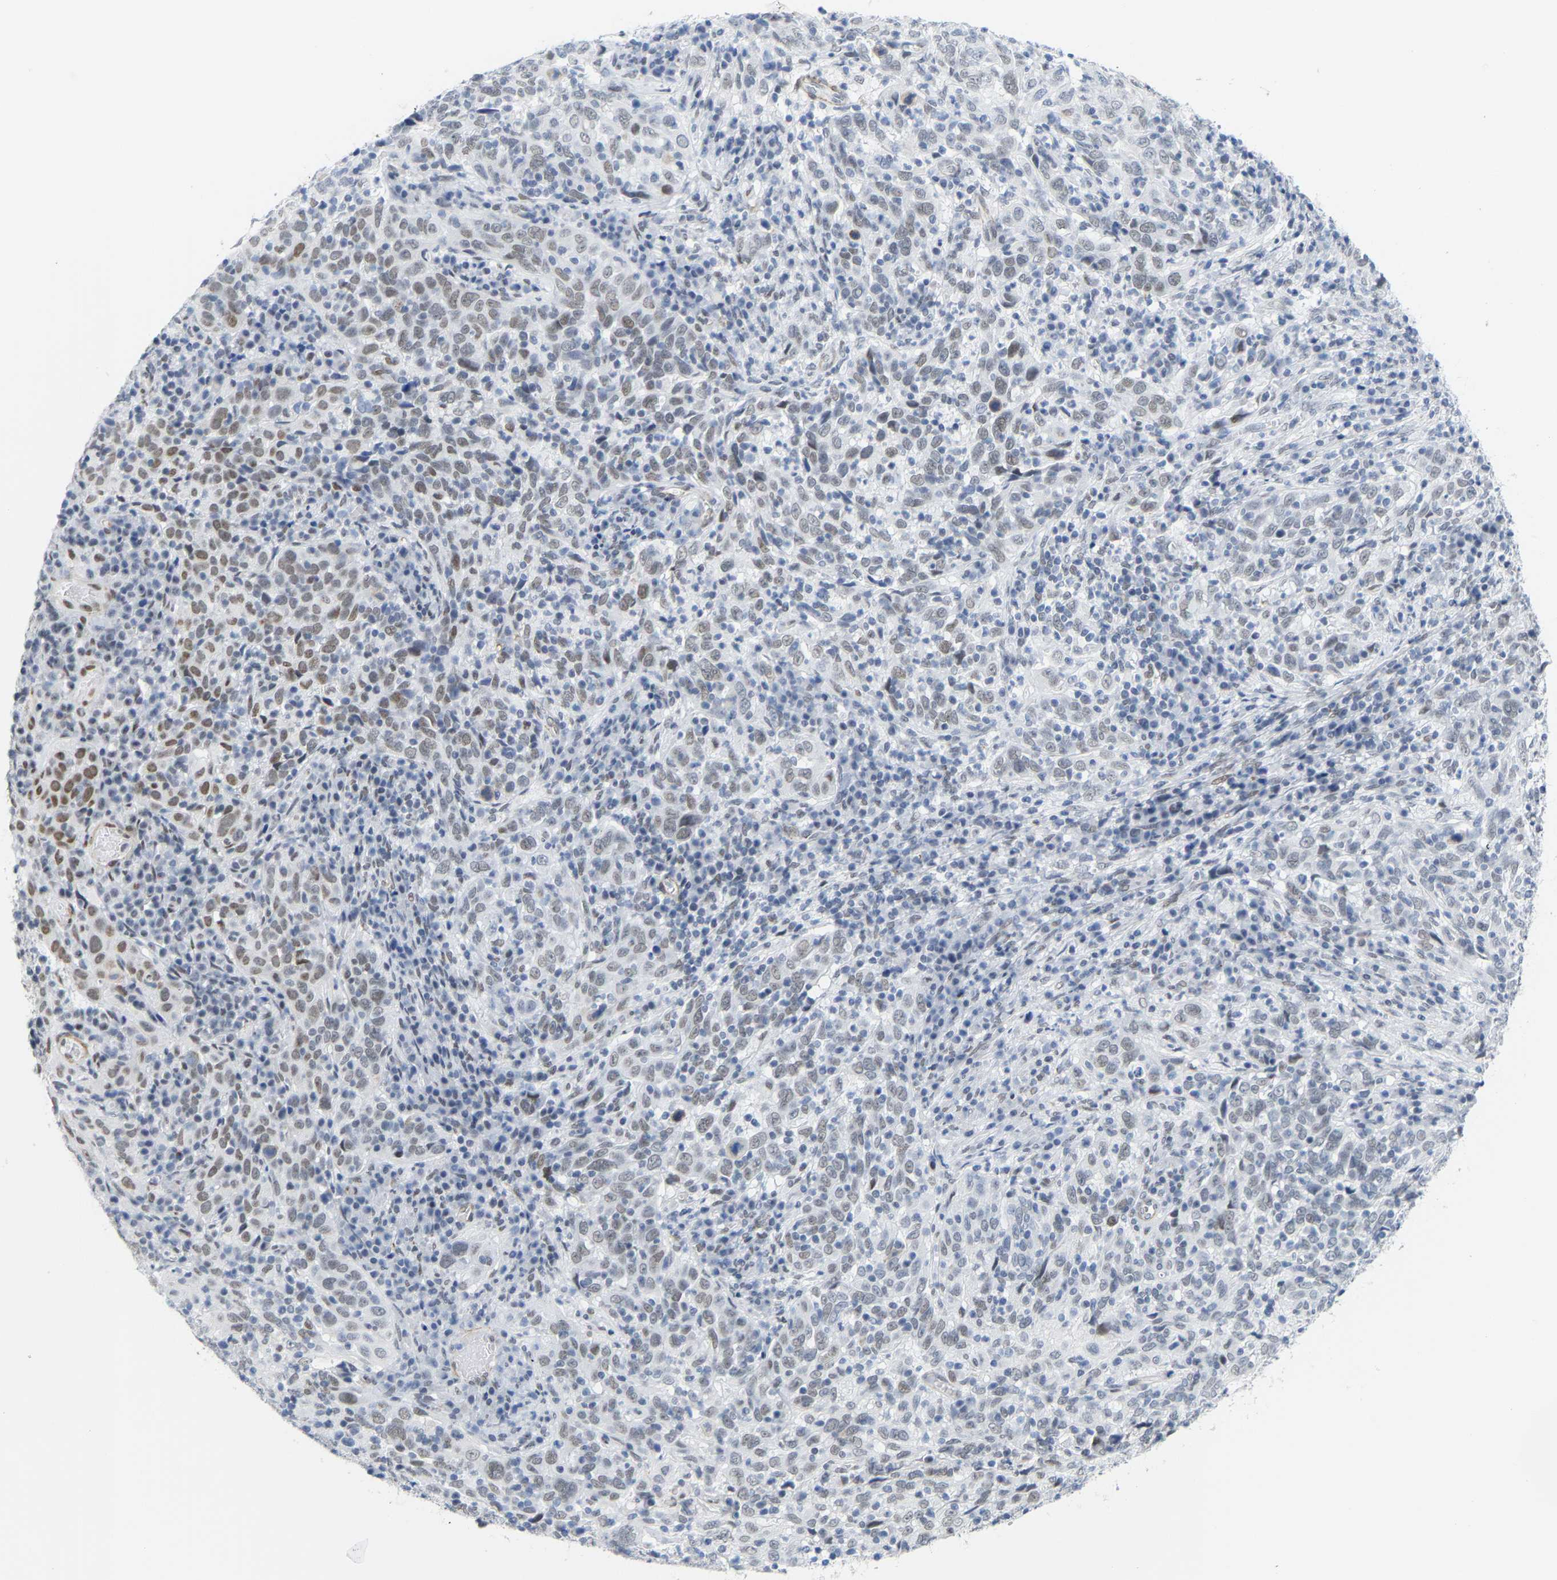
{"staining": {"intensity": "weak", "quantity": "25%-75%", "location": "nuclear"}, "tissue": "cervical cancer", "cell_type": "Tumor cells", "image_type": "cancer", "snomed": [{"axis": "morphology", "description": "Squamous cell carcinoma, NOS"}, {"axis": "topography", "description": "Cervix"}], "caption": "Immunohistochemical staining of human cervical squamous cell carcinoma shows low levels of weak nuclear positivity in about 25%-75% of tumor cells. (Brightfield microscopy of DAB IHC at high magnification).", "gene": "FAM180A", "patient": {"sex": "female", "age": 46}}